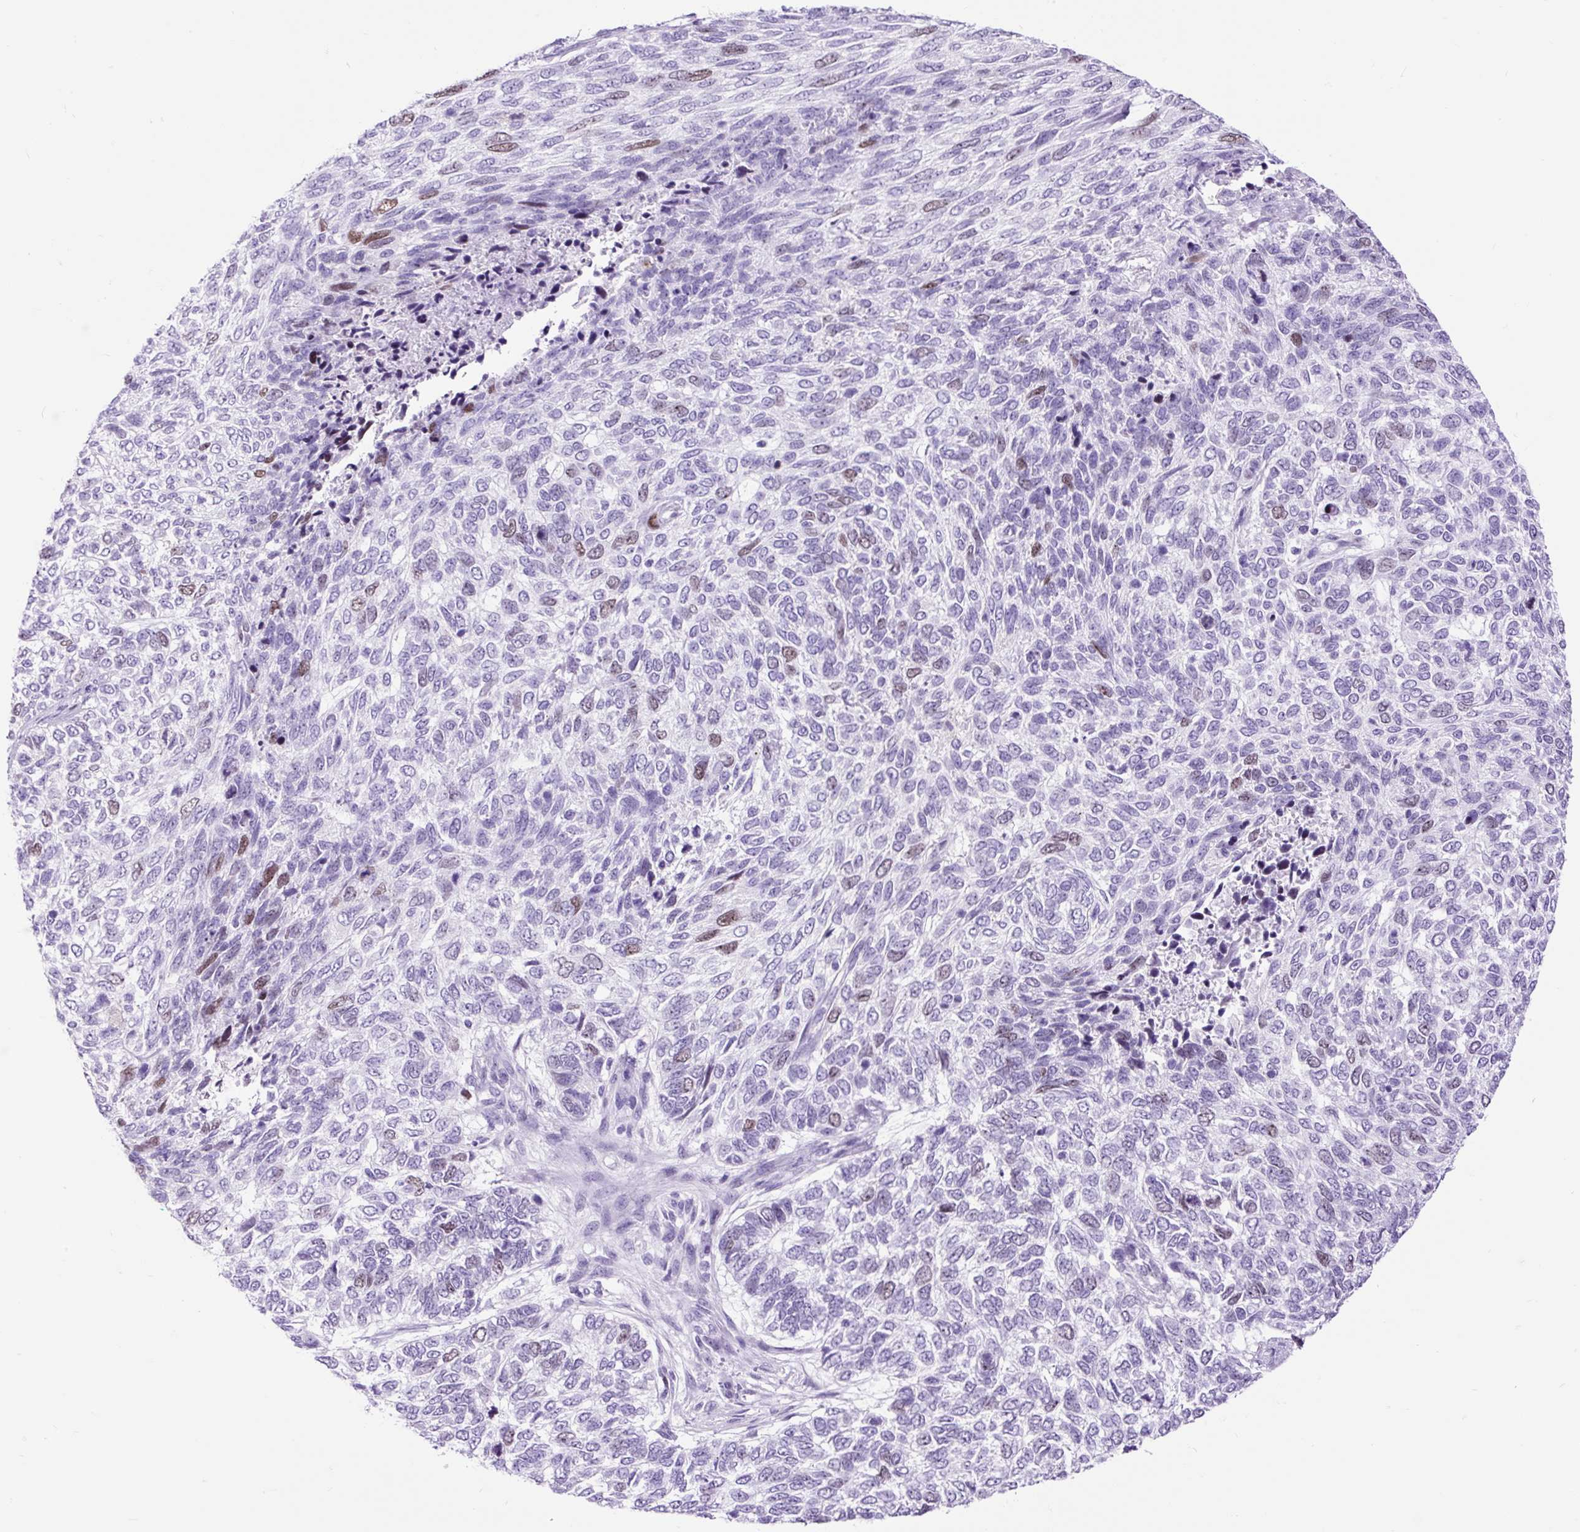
{"staining": {"intensity": "moderate", "quantity": "<25%", "location": "nuclear"}, "tissue": "skin cancer", "cell_type": "Tumor cells", "image_type": "cancer", "snomed": [{"axis": "morphology", "description": "Basal cell carcinoma"}, {"axis": "topography", "description": "Skin"}], "caption": "Moderate nuclear expression for a protein is present in about <25% of tumor cells of basal cell carcinoma (skin) using immunohistochemistry.", "gene": "RACGAP1", "patient": {"sex": "female", "age": 65}}